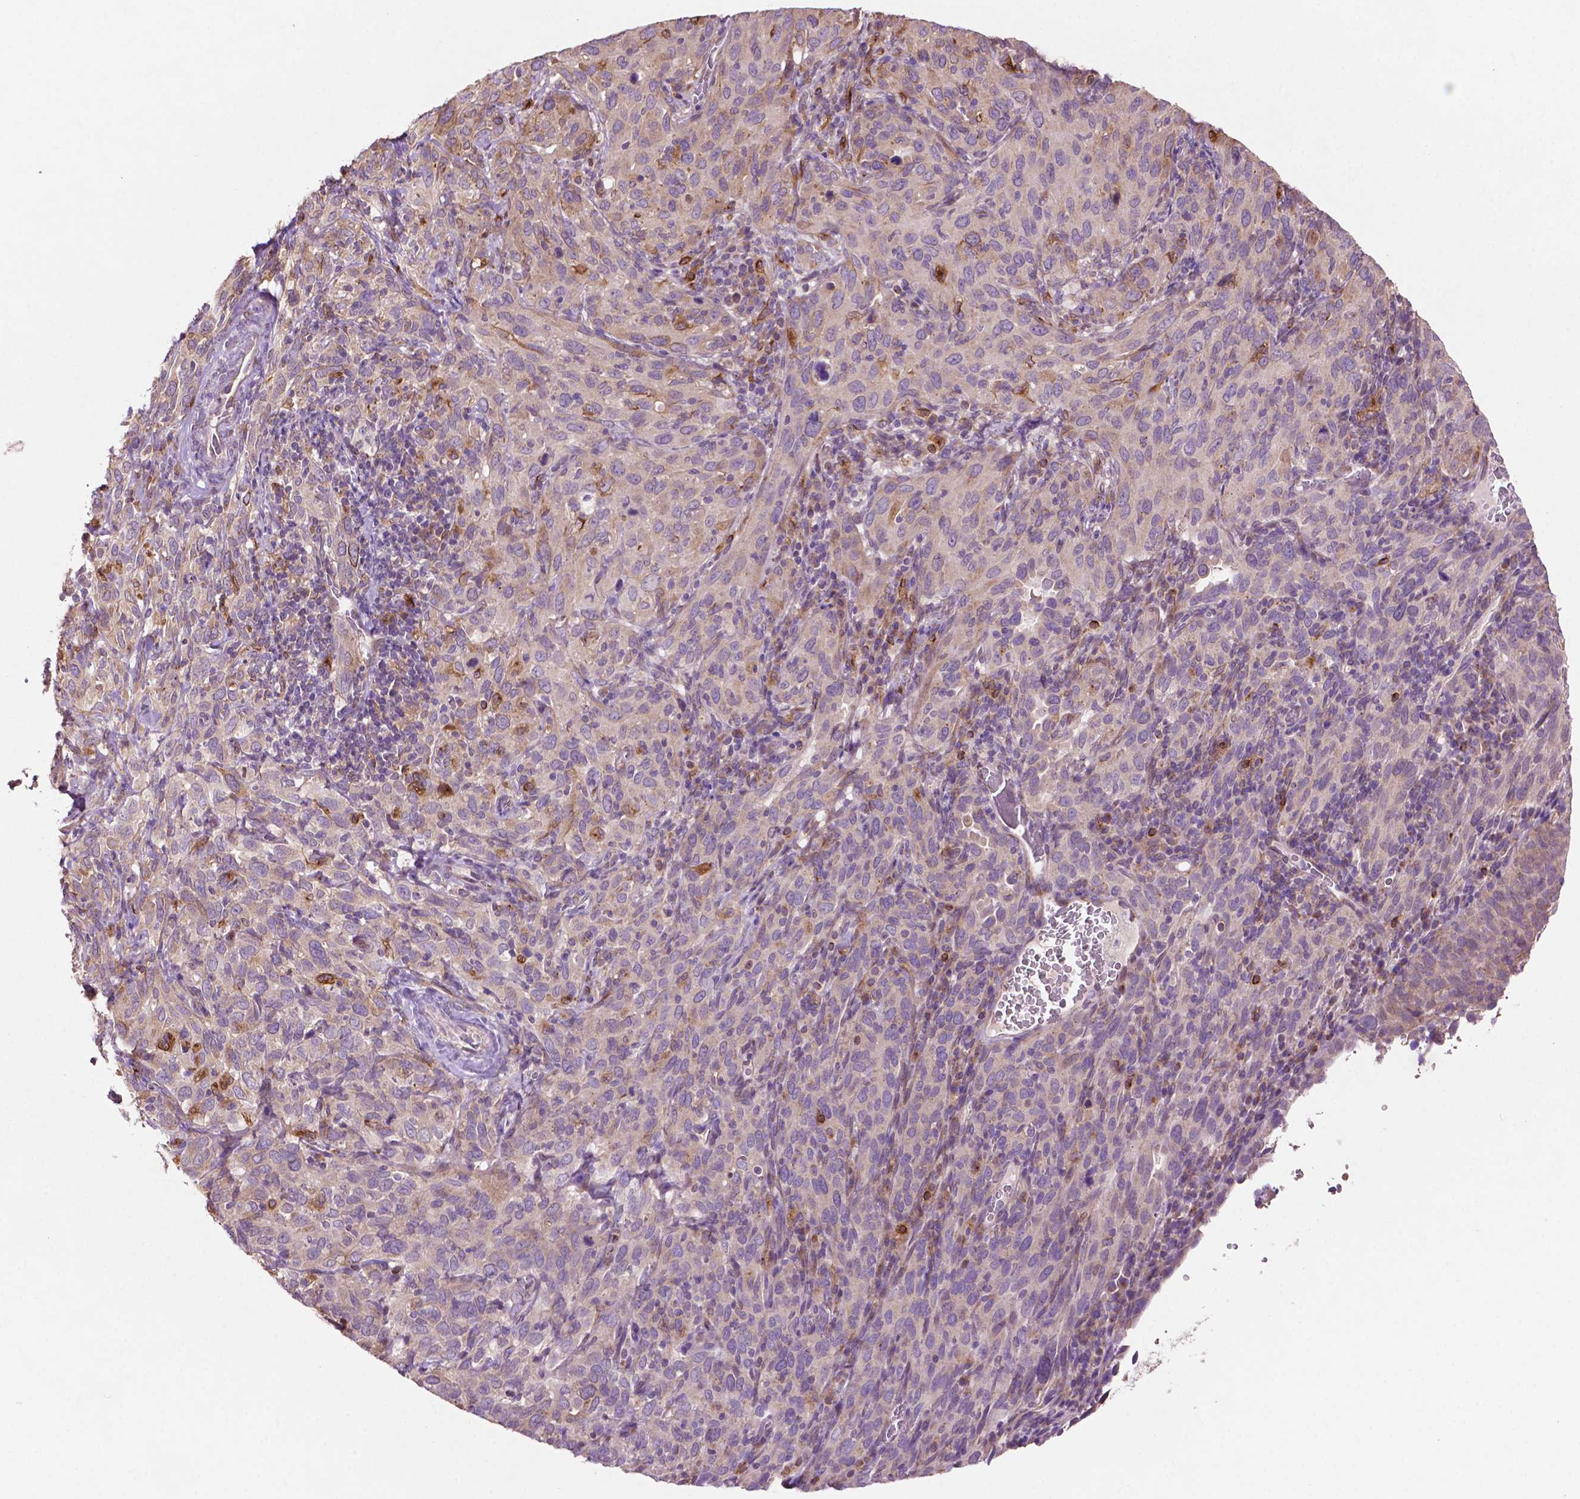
{"staining": {"intensity": "negative", "quantity": "none", "location": "none"}, "tissue": "cervical cancer", "cell_type": "Tumor cells", "image_type": "cancer", "snomed": [{"axis": "morphology", "description": "Normal tissue, NOS"}, {"axis": "morphology", "description": "Squamous cell carcinoma, NOS"}, {"axis": "topography", "description": "Cervix"}], "caption": "A photomicrograph of human squamous cell carcinoma (cervical) is negative for staining in tumor cells.", "gene": "MBTPS1", "patient": {"sex": "female", "age": 51}}